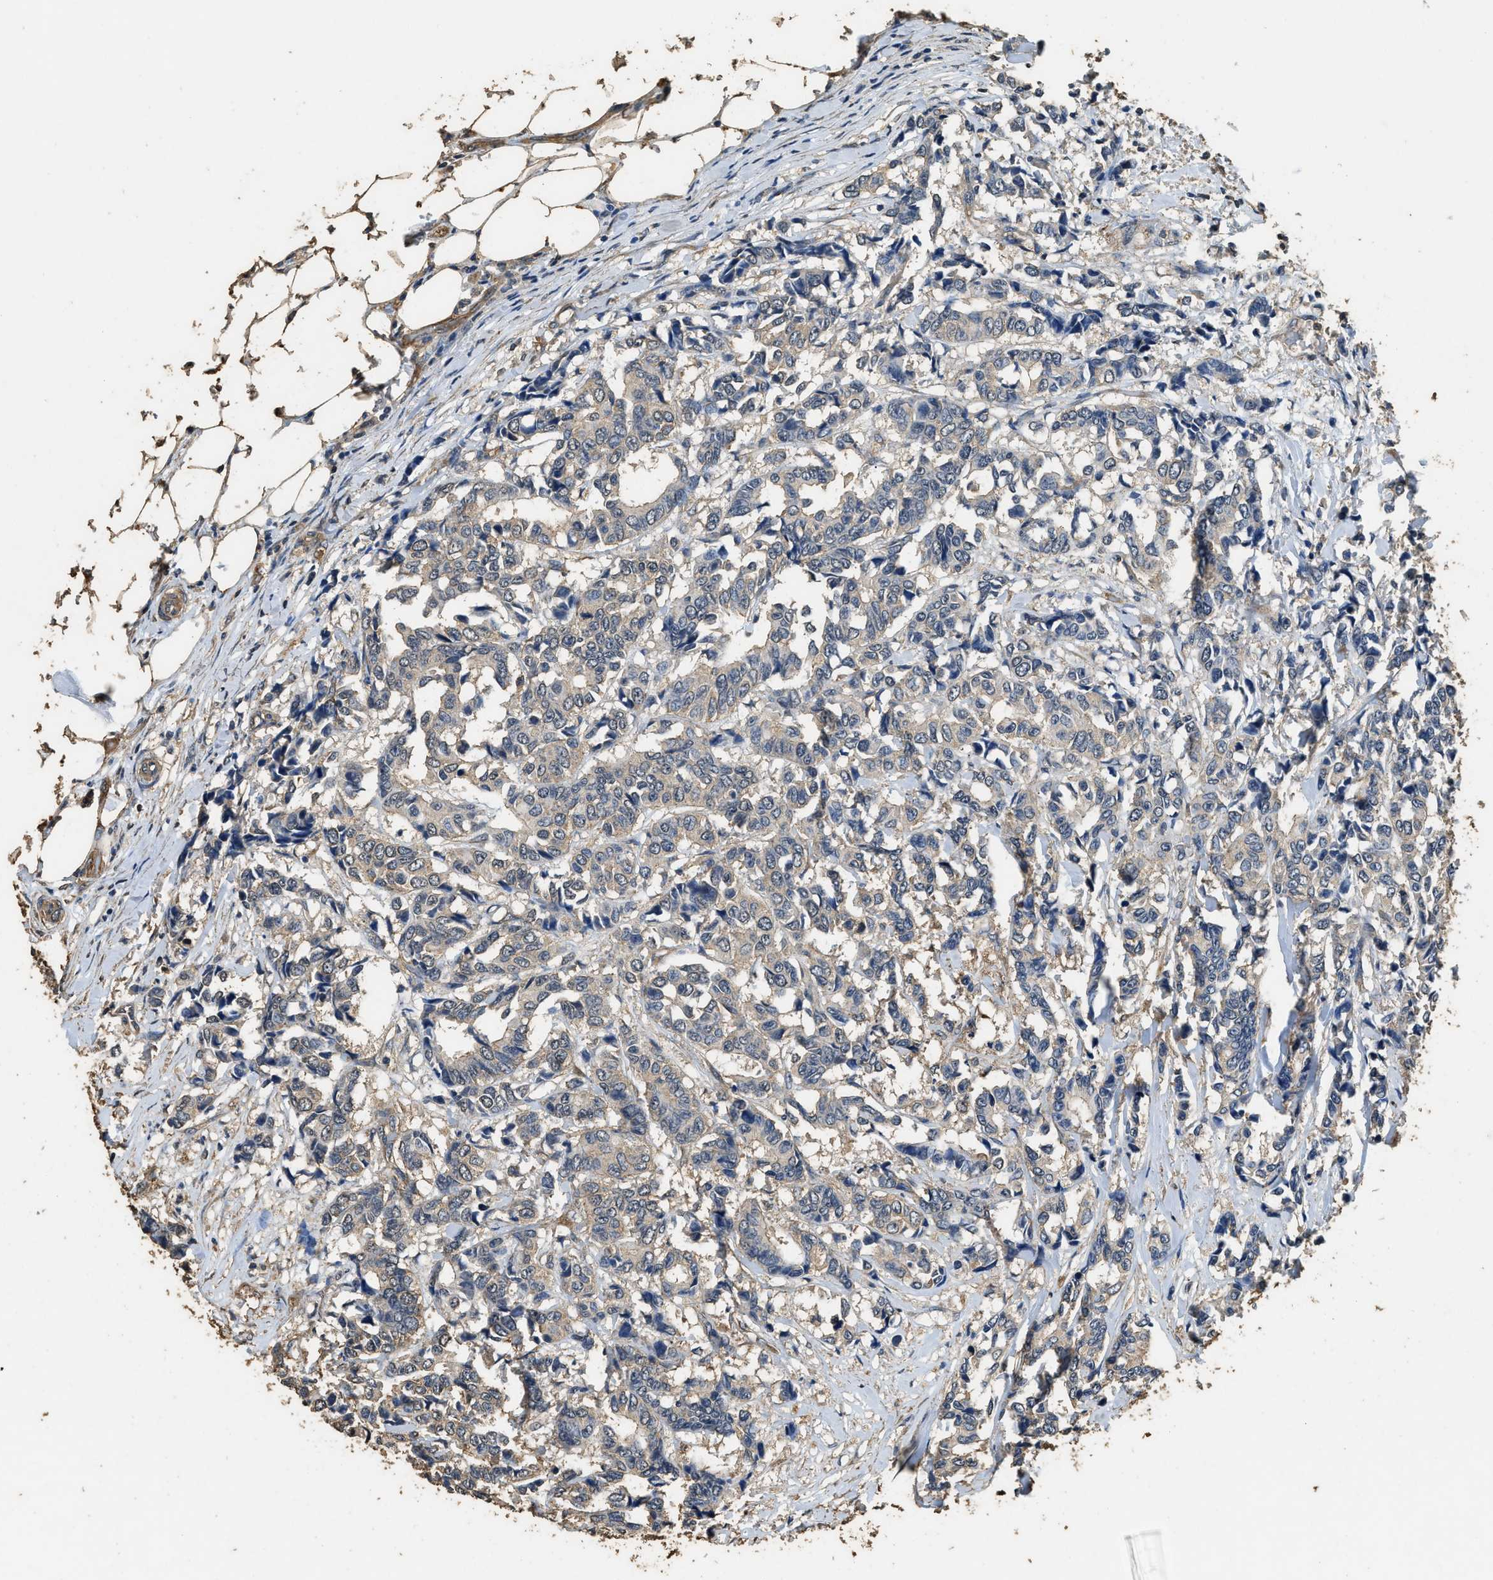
{"staining": {"intensity": "weak", "quantity": "<25%", "location": "cytoplasmic/membranous"}, "tissue": "breast cancer", "cell_type": "Tumor cells", "image_type": "cancer", "snomed": [{"axis": "morphology", "description": "Duct carcinoma"}, {"axis": "topography", "description": "Breast"}], "caption": "Histopathology image shows no protein expression in tumor cells of intraductal carcinoma (breast) tissue.", "gene": "MIB1", "patient": {"sex": "female", "age": 87}}